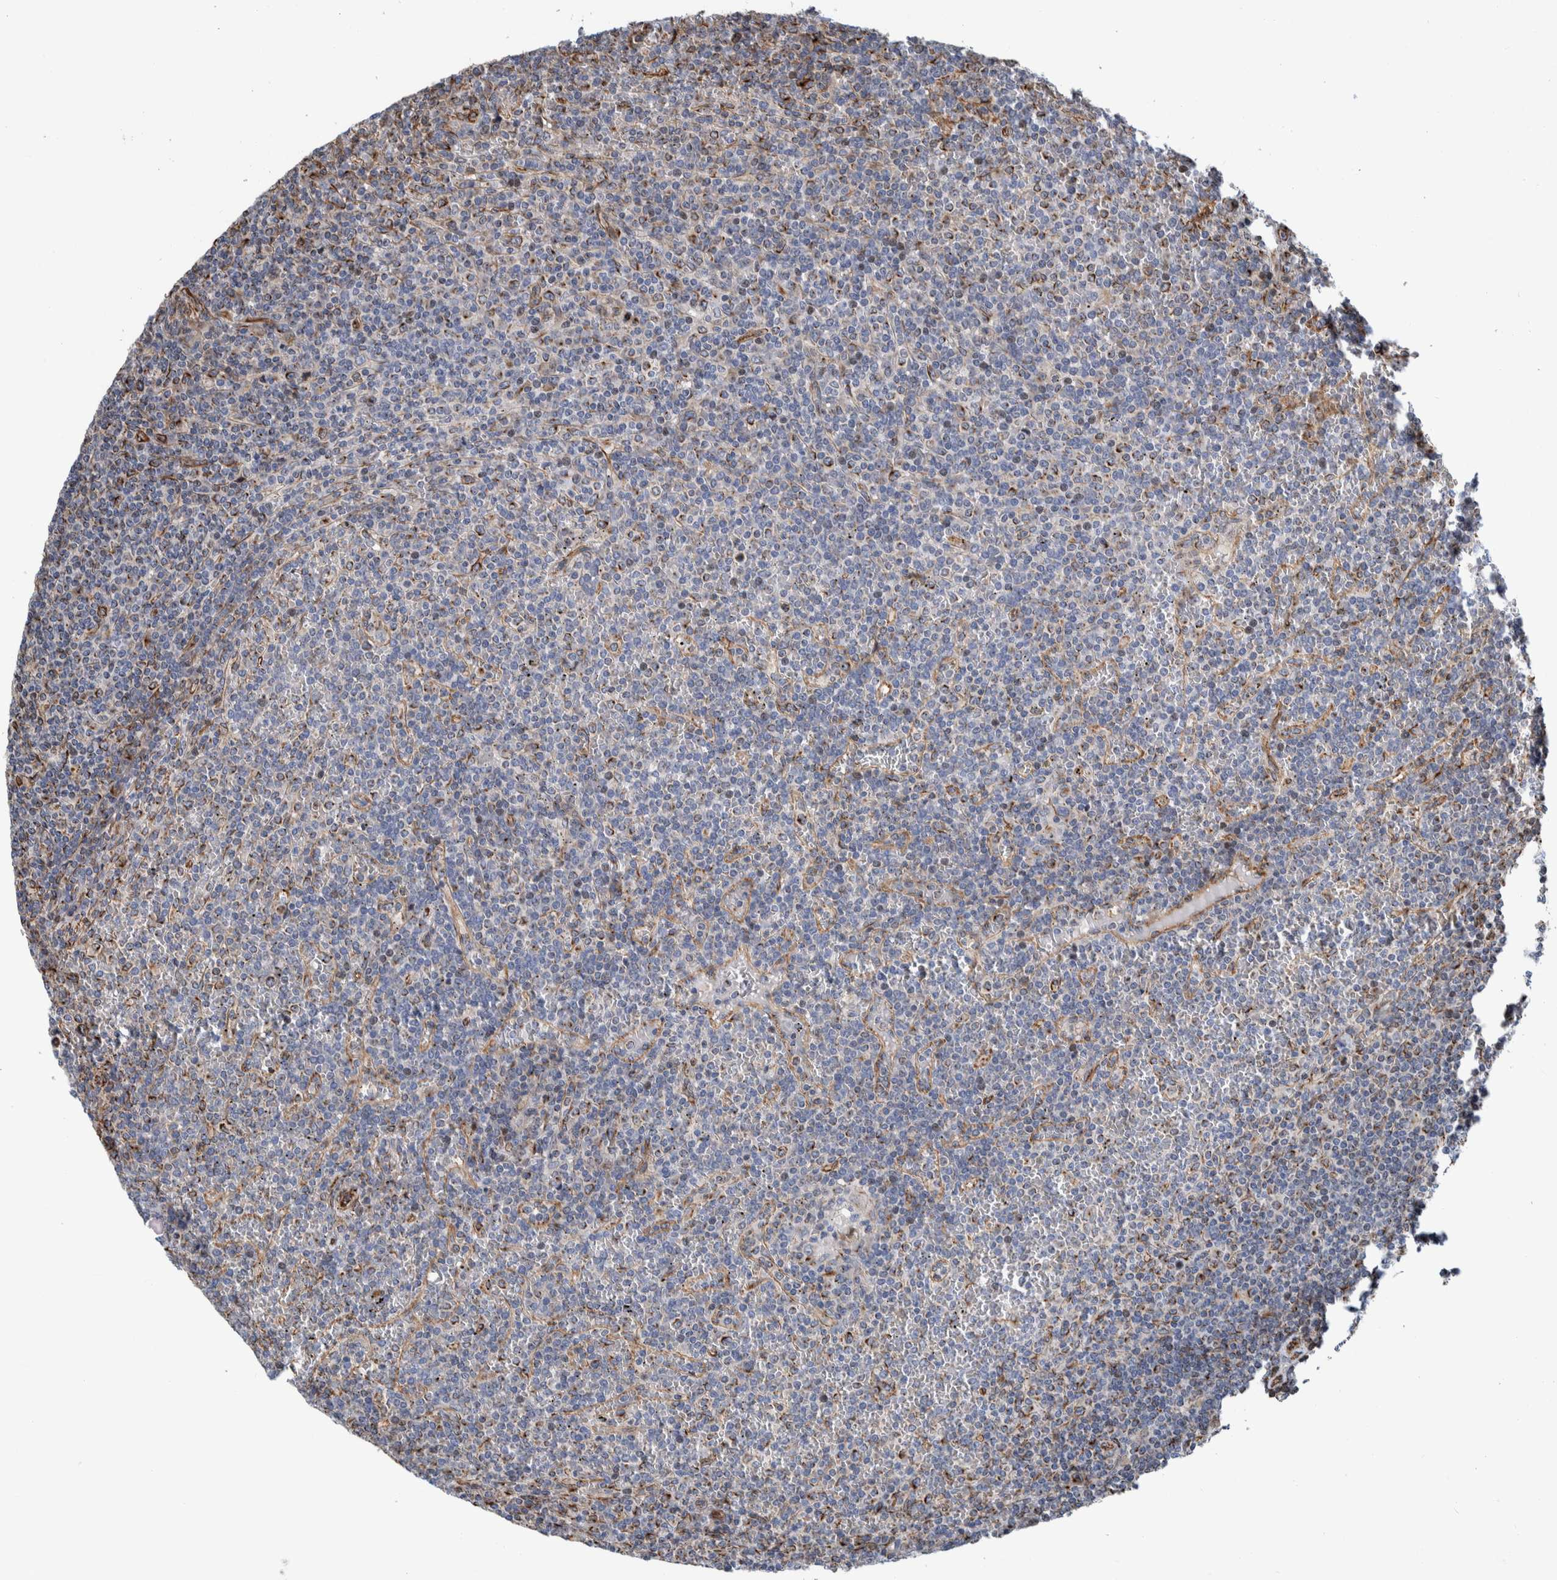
{"staining": {"intensity": "negative", "quantity": "none", "location": "none"}, "tissue": "lymphoma", "cell_type": "Tumor cells", "image_type": "cancer", "snomed": [{"axis": "morphology", "description": "Malignant lymphoma, non-Hodgkin's type, Low grade"}, {"axis": "topography", "description": "Spleen"}], "caption": "This is a photomicrograph of IHC staining of lymphoma, which shows no staining in tumor cells.", "gene": "CCDC57", "patient": {"sex": "female", "age": 19}}